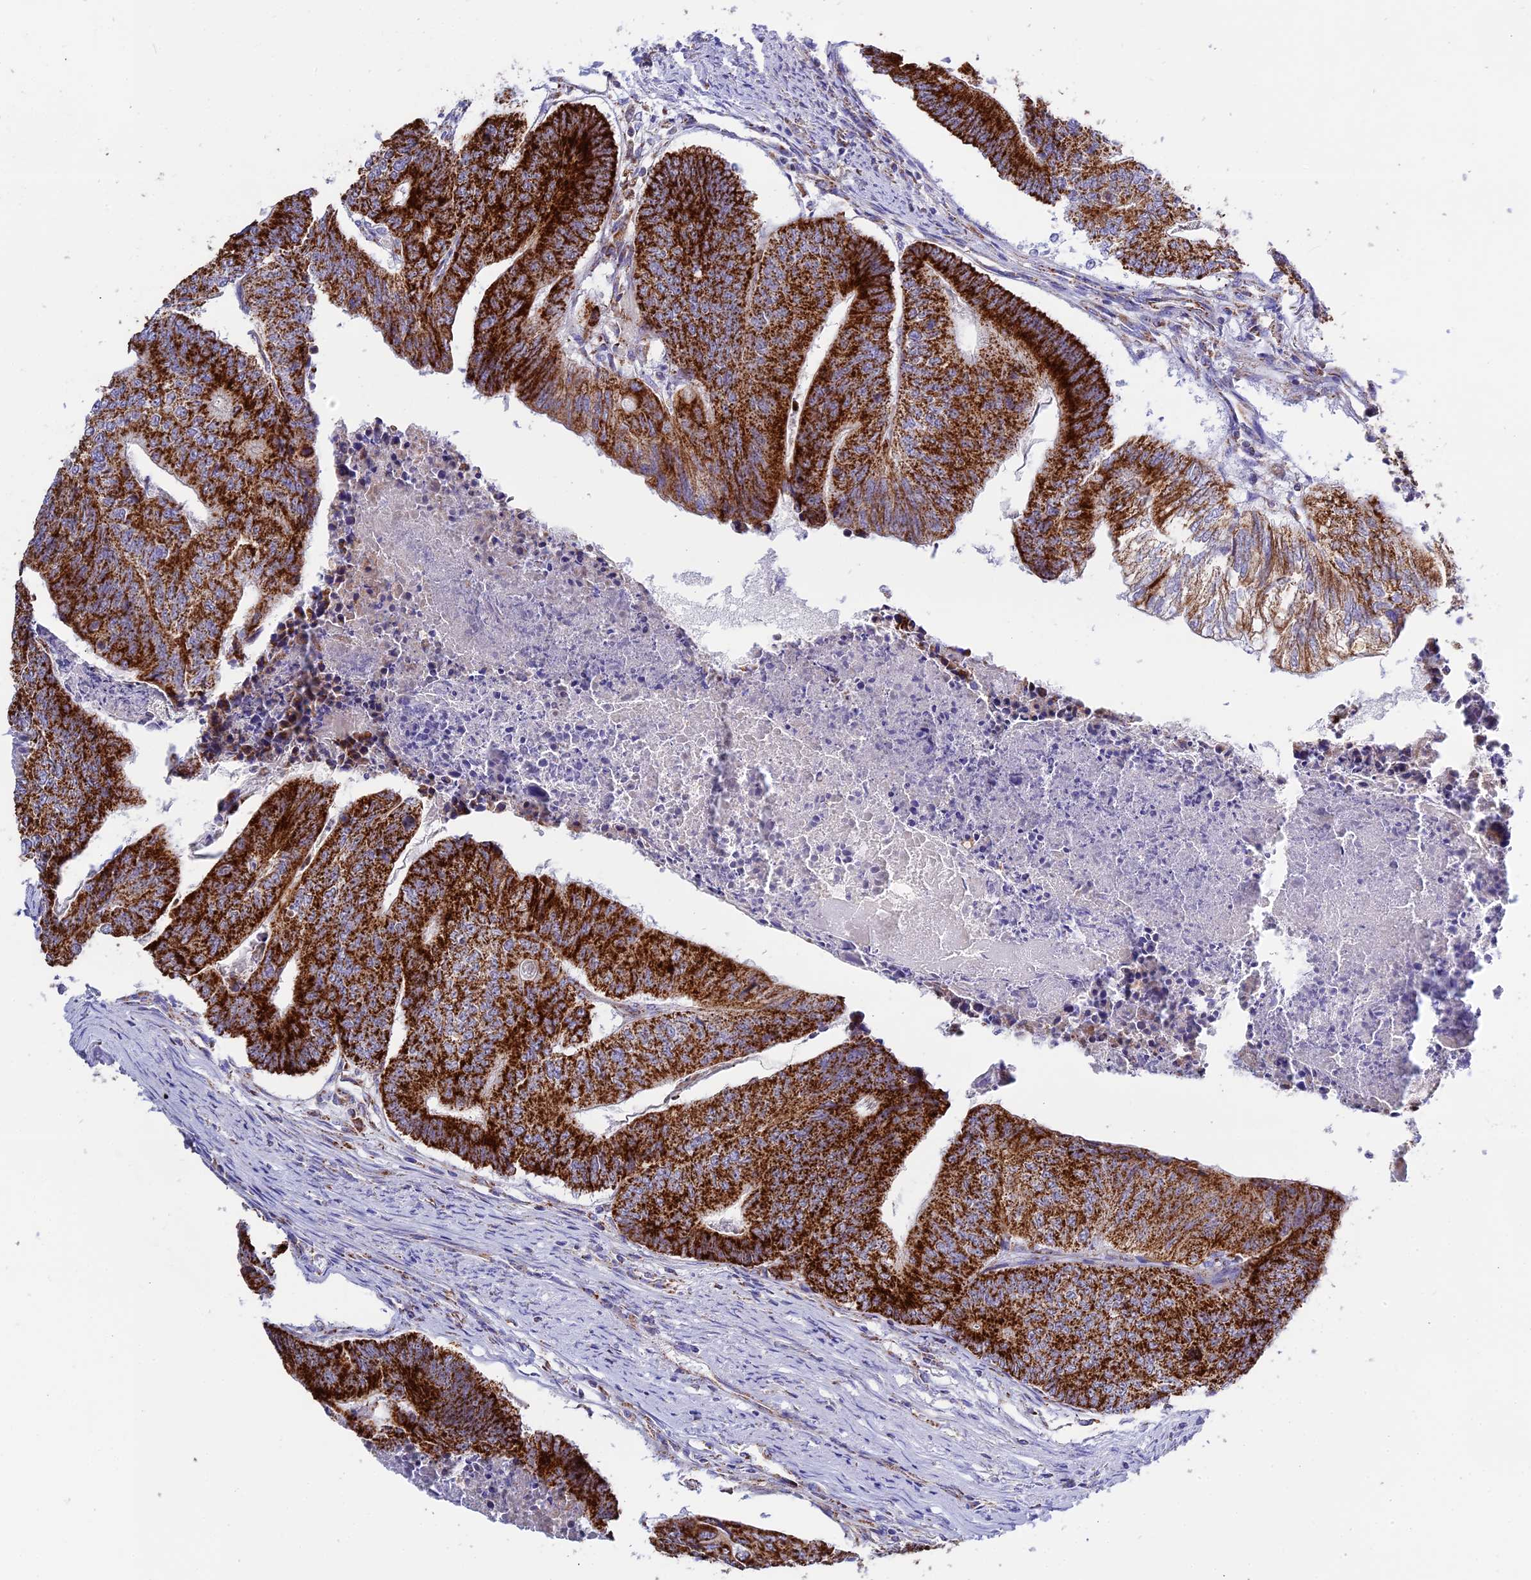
{"staining": {"intensity": "strong", "quantity": ">75%", "location": "cytoplasmic/membranous"}, "tissue": "colorectal cancer", "cell_type": "Tumor cells", "image_type": "cancer", "snomed": [{"axis": "morphology", "description": "Adenocarcinoma, NOS"}, {"axis": "topography", "description": "Colon"}], "caption": "Adenocarcinoma (colorectal) stained with immunohistochemistry (IHC) displays strong cytoplasmic/membranous positivity in approximately >75% of tumor cells.", "gene": "MRPS34", "patient": {"sex": "female", "age": 67}}